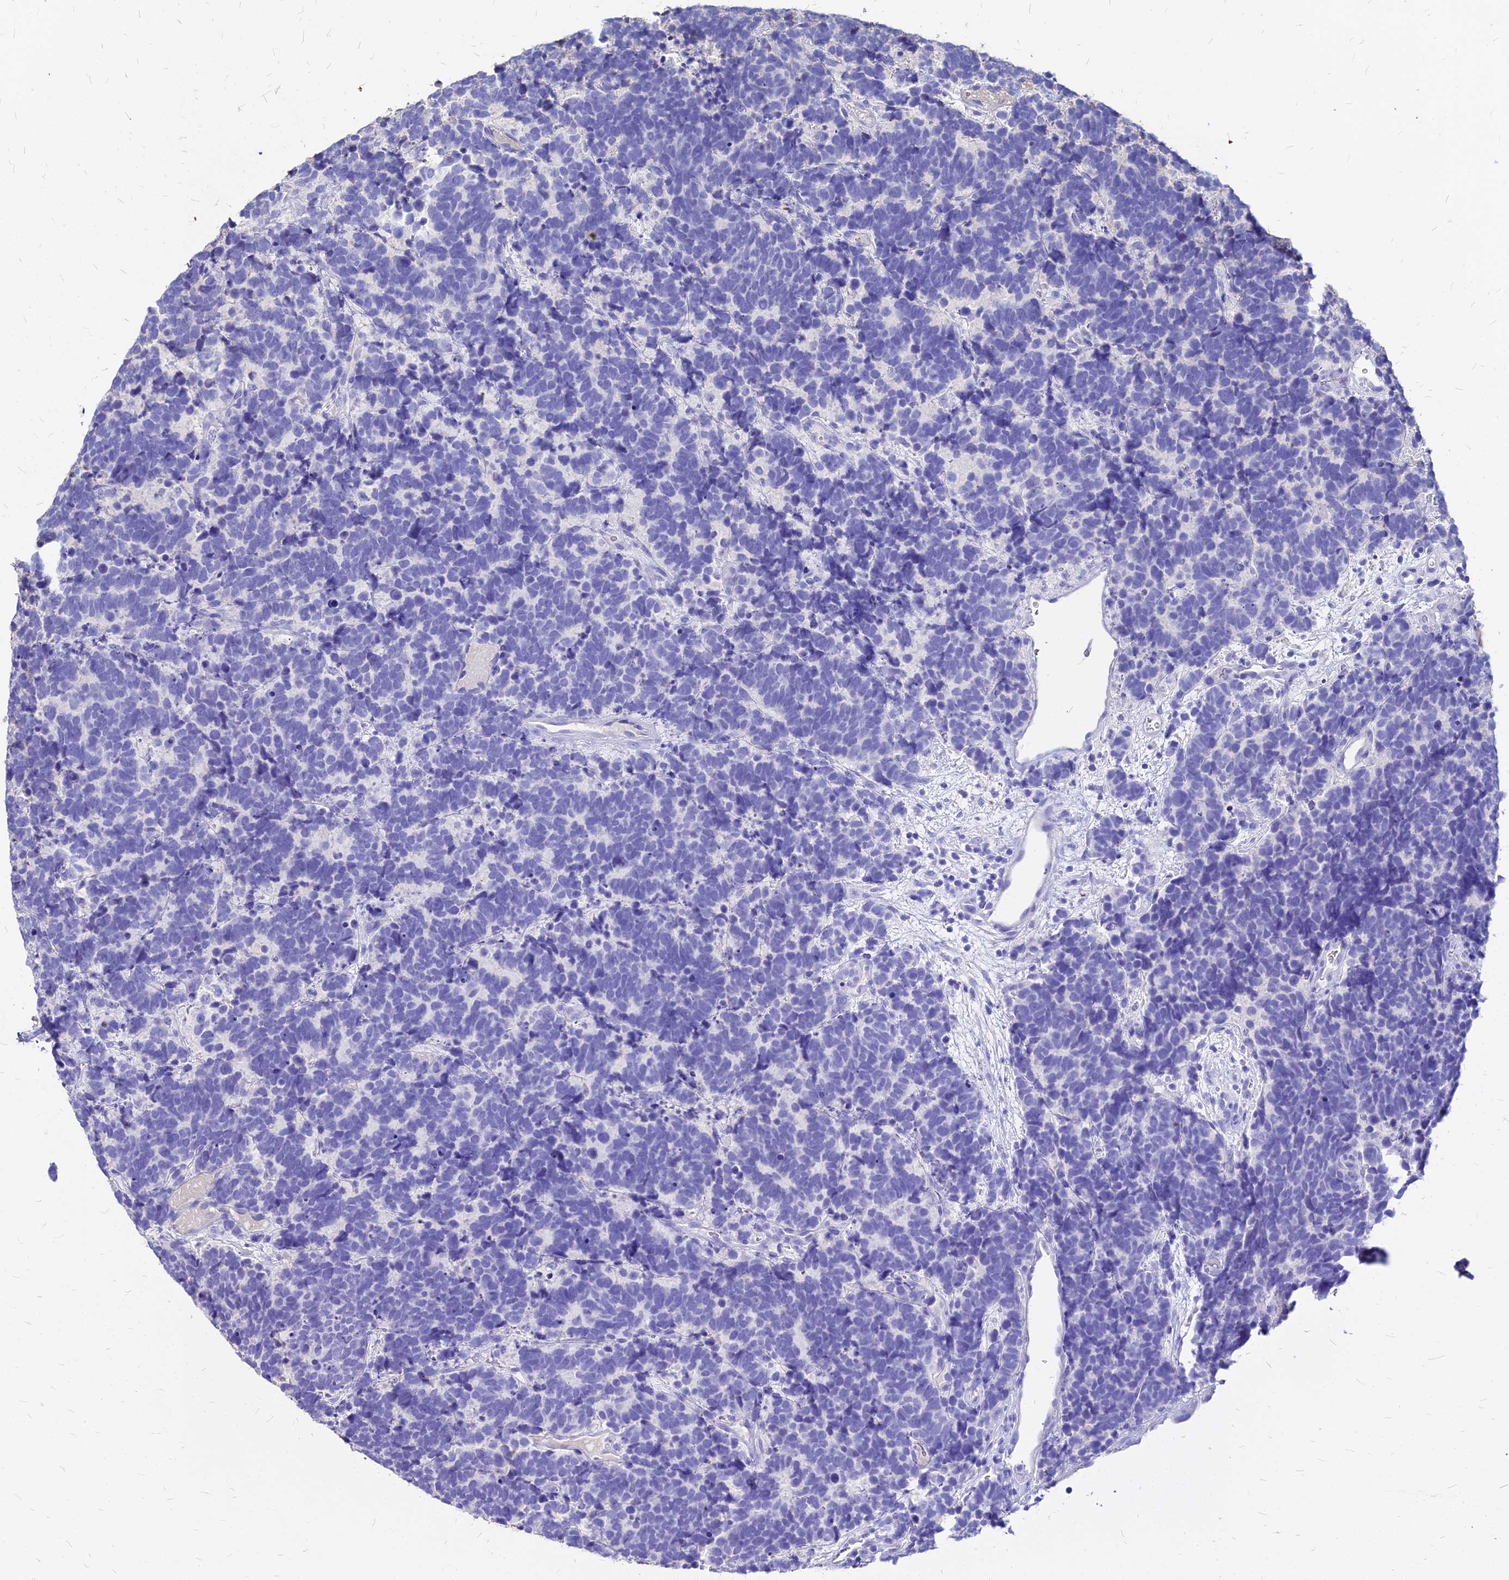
{"staining": {"intensity": "negative", "quantity": "none", "location": "none"}, "tissue": "carcinoid", "cell_type": "Tumor cells", "image_type": "cancer", "snomed": [{"axis": "morphology", "description": "Carcinoma, NOS"}, {"axis": "morphology", "description": "Carcinoid, malignant, NOS"}, {"axis": "topography", "description": "Urinary bladder"}], "caption": "Tumor cells are negative for protein expression in human carcinoid. (Stains: DAB (3,3'-diaminobenzidine) immunohistochemistry (IHC) with hematoxylin counter stain, Microscopy: brightfield microscopy at high magnification).", "gene": "NME5", "patient": {"sex": "male", "age": 57}}